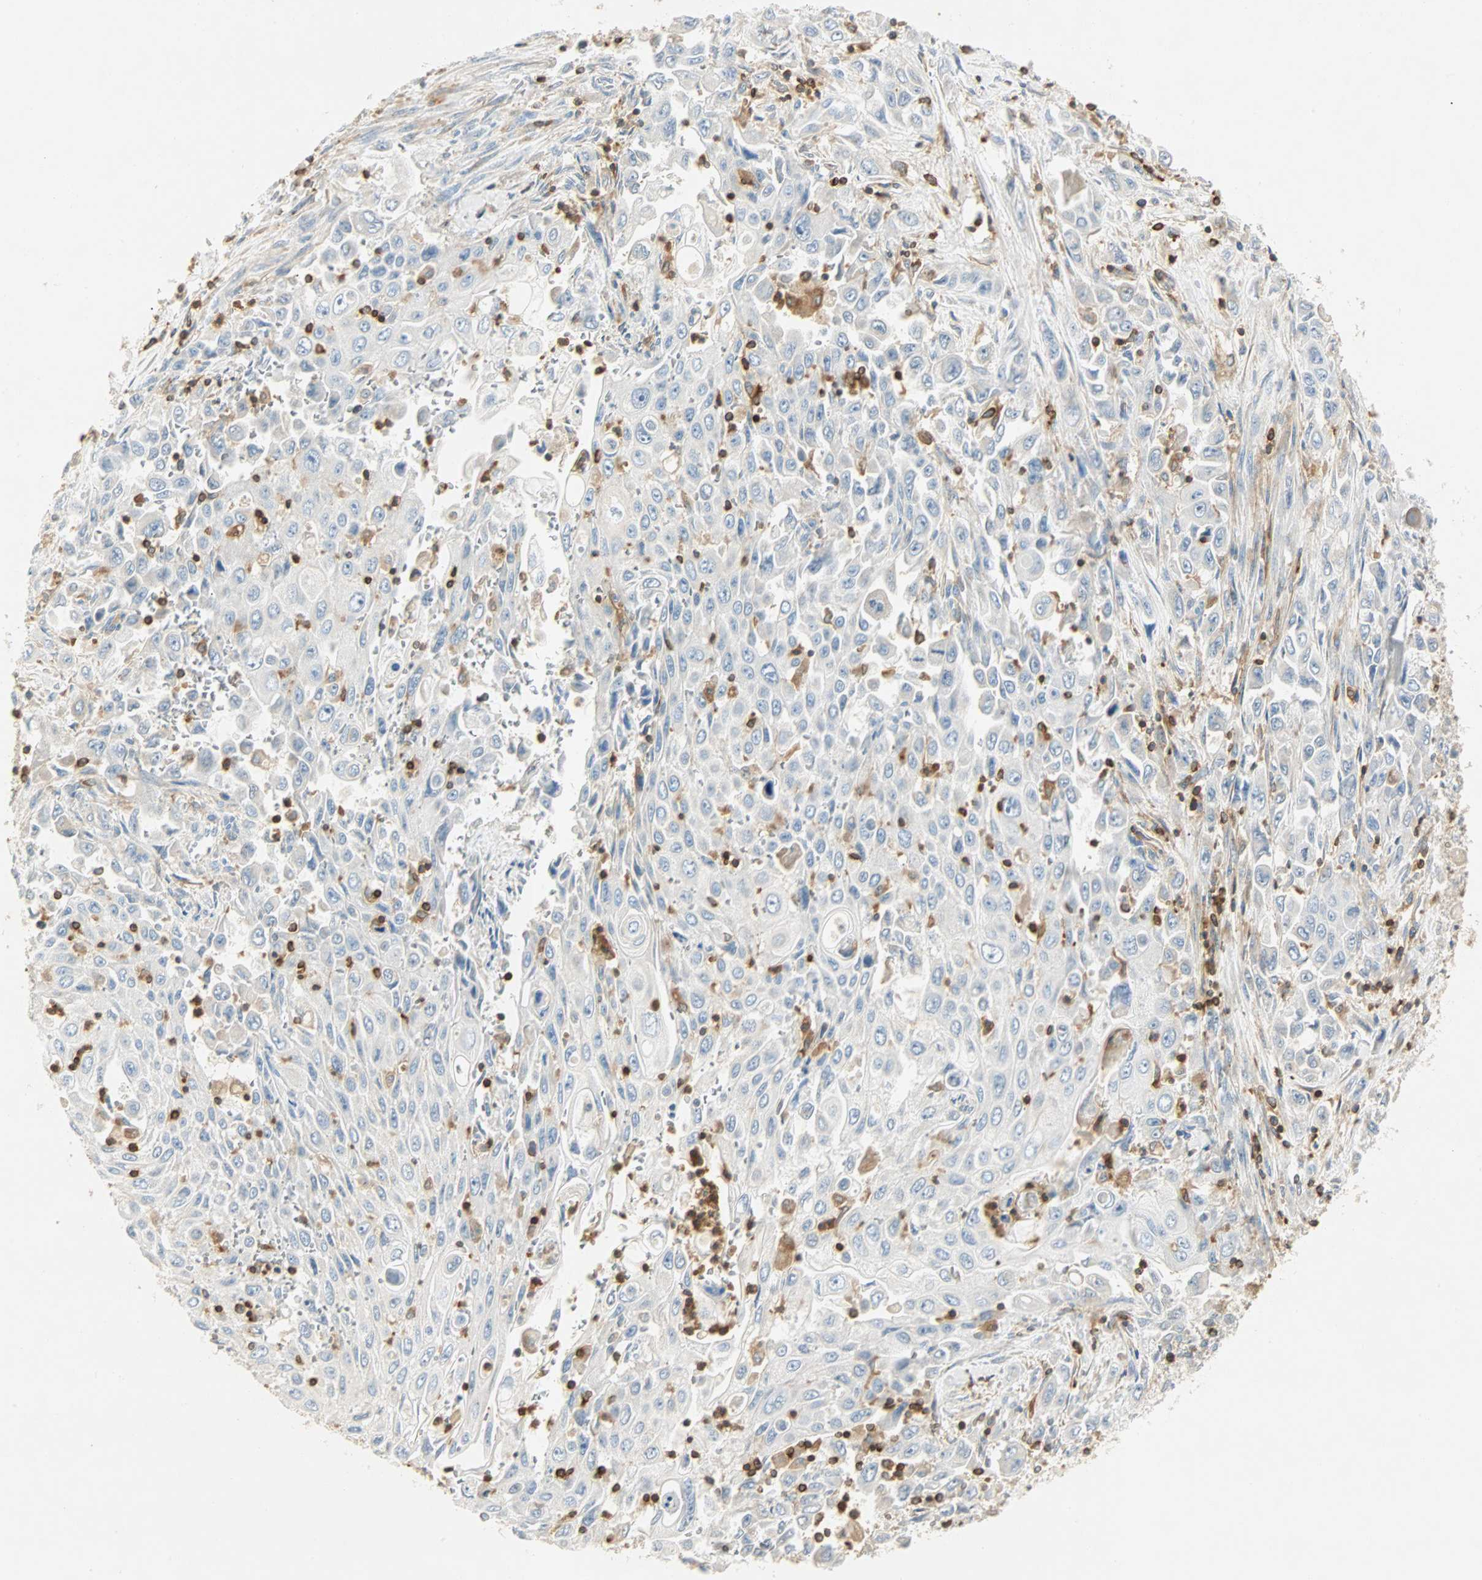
{"staining": {"intensity": "negative", "quantity": "none", "location": "none"}, "tissue": "pancreatic cancer", "cell_type": "Tumor cells", "image_type": "cancer", "snomed": [{"axis": "morphology", "description": "Adenocarcinoma, NOS"}, {"axis": "topography", "description": "Pancreas"}], "caption": "Immunohistochemistry of human pancreatic cancer exhibits no expression in tumor cells. The staining is performed using DAB brown chromogen with nuclei counter-stained in using hematoxylin.", "gene": "FMNL1", "patient": {"sex": "male", "age": 70}}